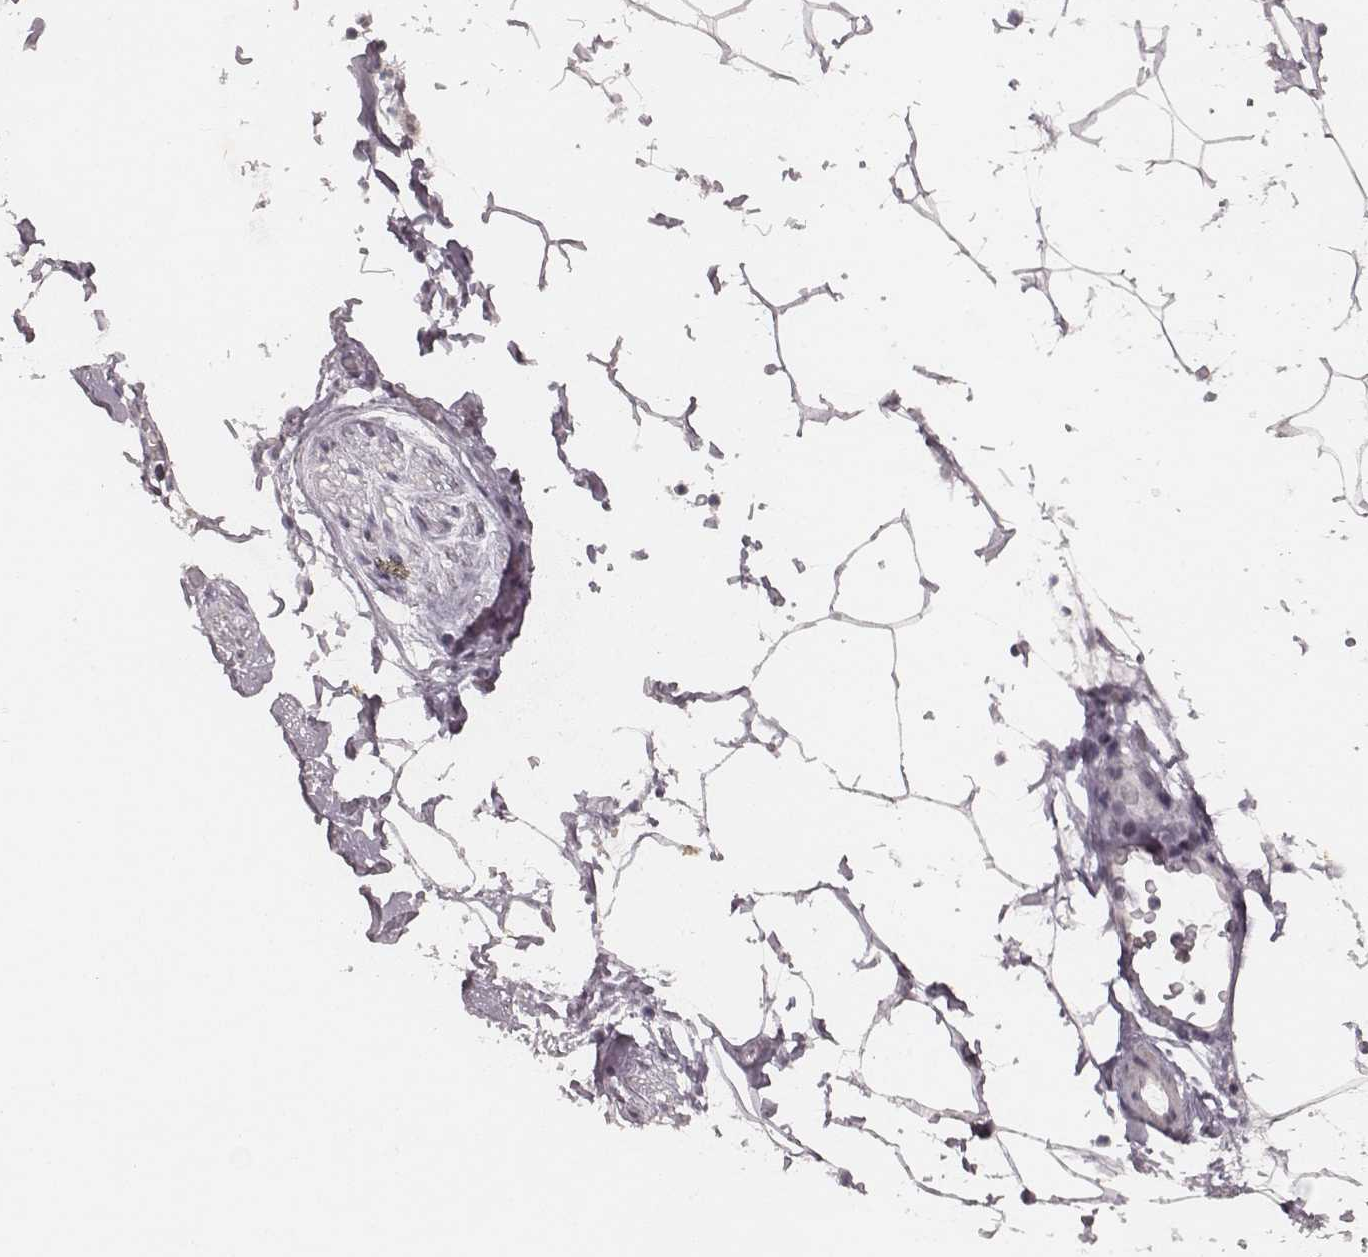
{"staining": {"intensity": "moderate", "quantity": "25%-75%", "location": "cytoplasmic/membranous"}, "tissue": "smooth muscle", "cell_type": "Smooth muscle cells", "image_type": "normal", "snomed": [{"axis": "morphology", "description": "Normal tissue, NOS"}, {"axis": "topography", "description": "Adipose tissue"}, {"axis": "topography", "description": "Smooth muscle"}, {"axis": "topography", "description": "Peripheral nerve tissue"}], "caption": "Protein analysis of normal smooth muscle displays moderate cytoplasmic/membranous staining in about 25%-75% of smooth muscle cells.", "gene": "FAM13B", "patient": {"sex": "male", "age": 83}}